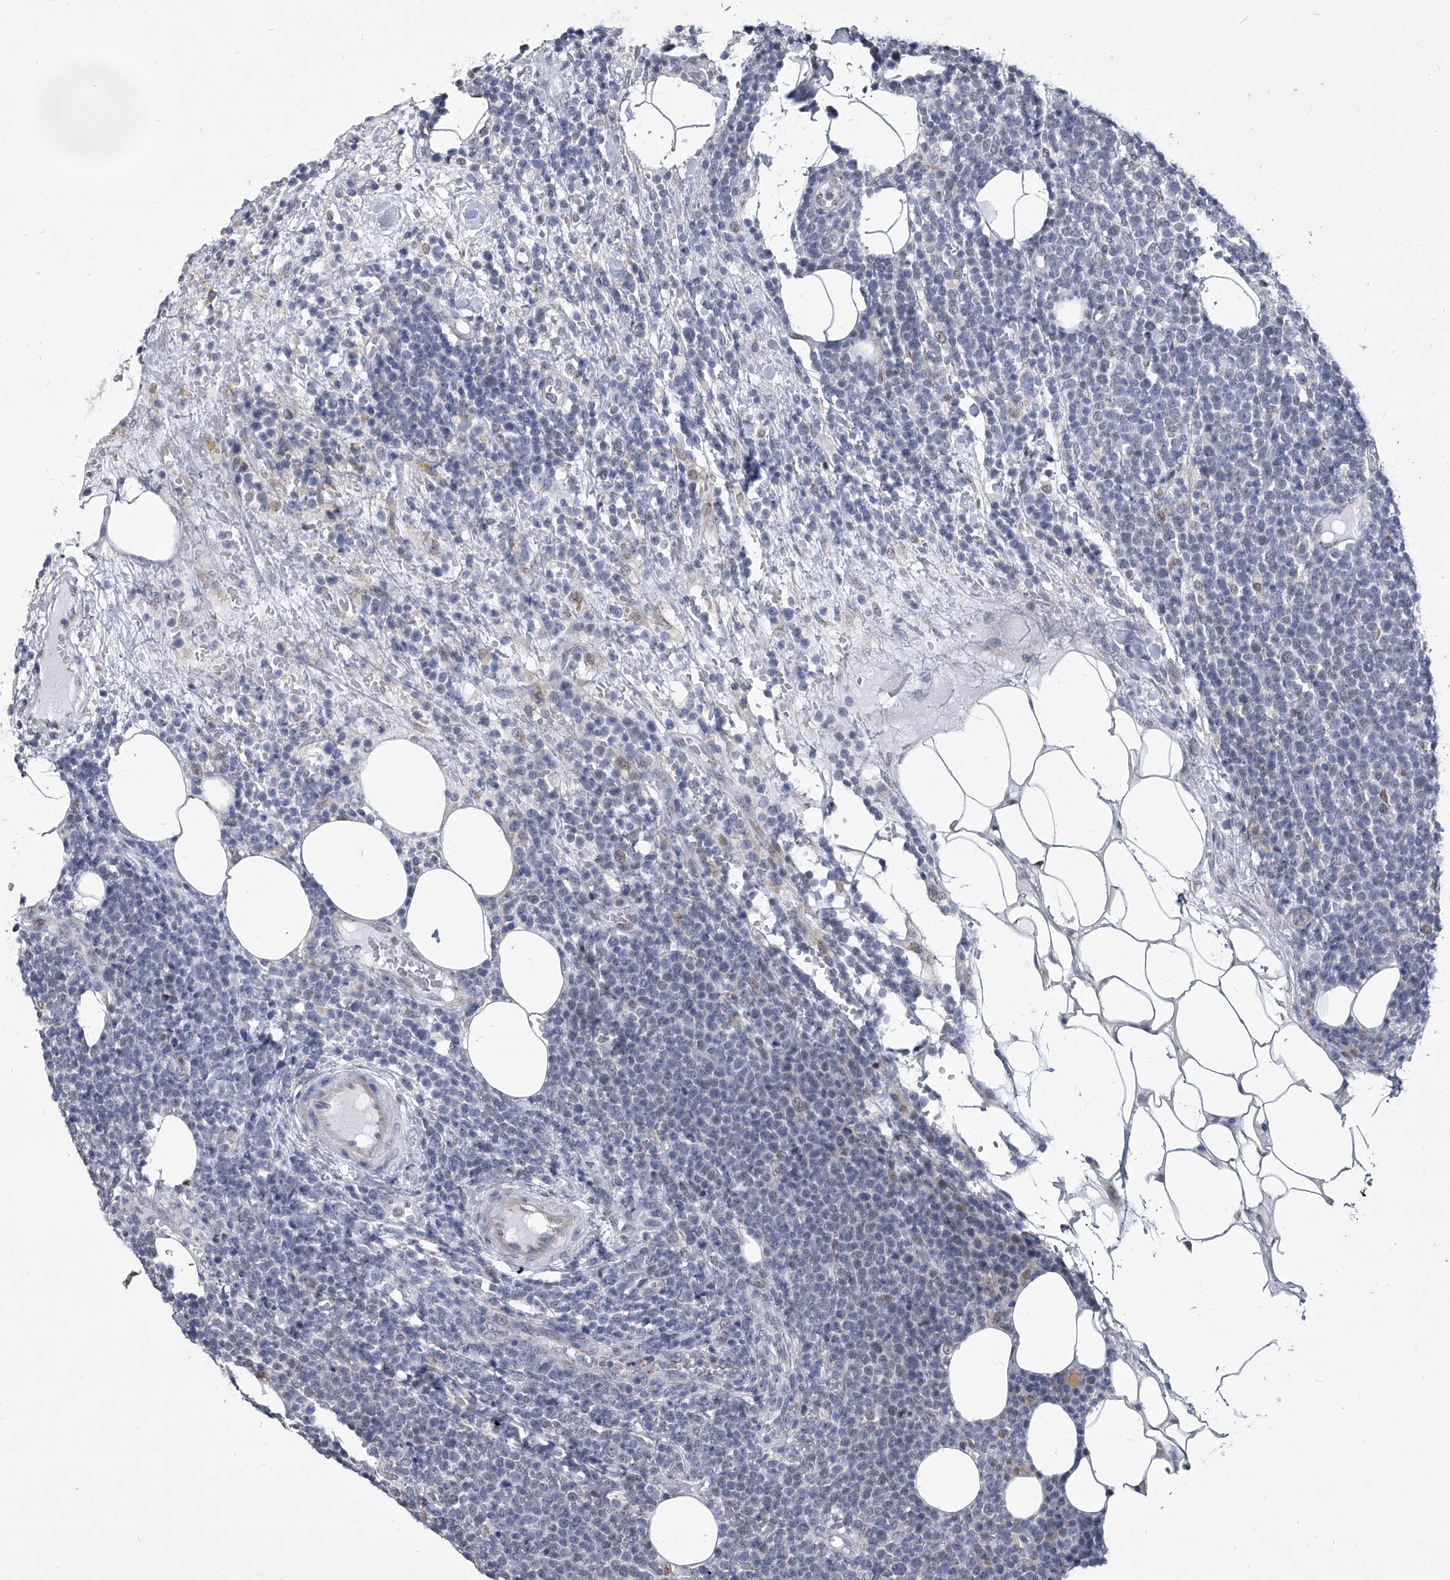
{"staining": {"intensity": "negative", "quantity": "none", "location": "none"}, "tissue": "lymphoma", "cell_type": "Tumor cells", "image_type": "cancer", "snomed": [{"axis": "morphology", "description": "Malignant lymphoma, non-Hodgkin's type, High grade"}, {"axis": "topography", "description": "Lymph node"}], "caption": "Tumor cells are negative for protein expression in human lymphoma.", "gene": "EVA1C", "patient": {"sex": "male", "age": 61}}